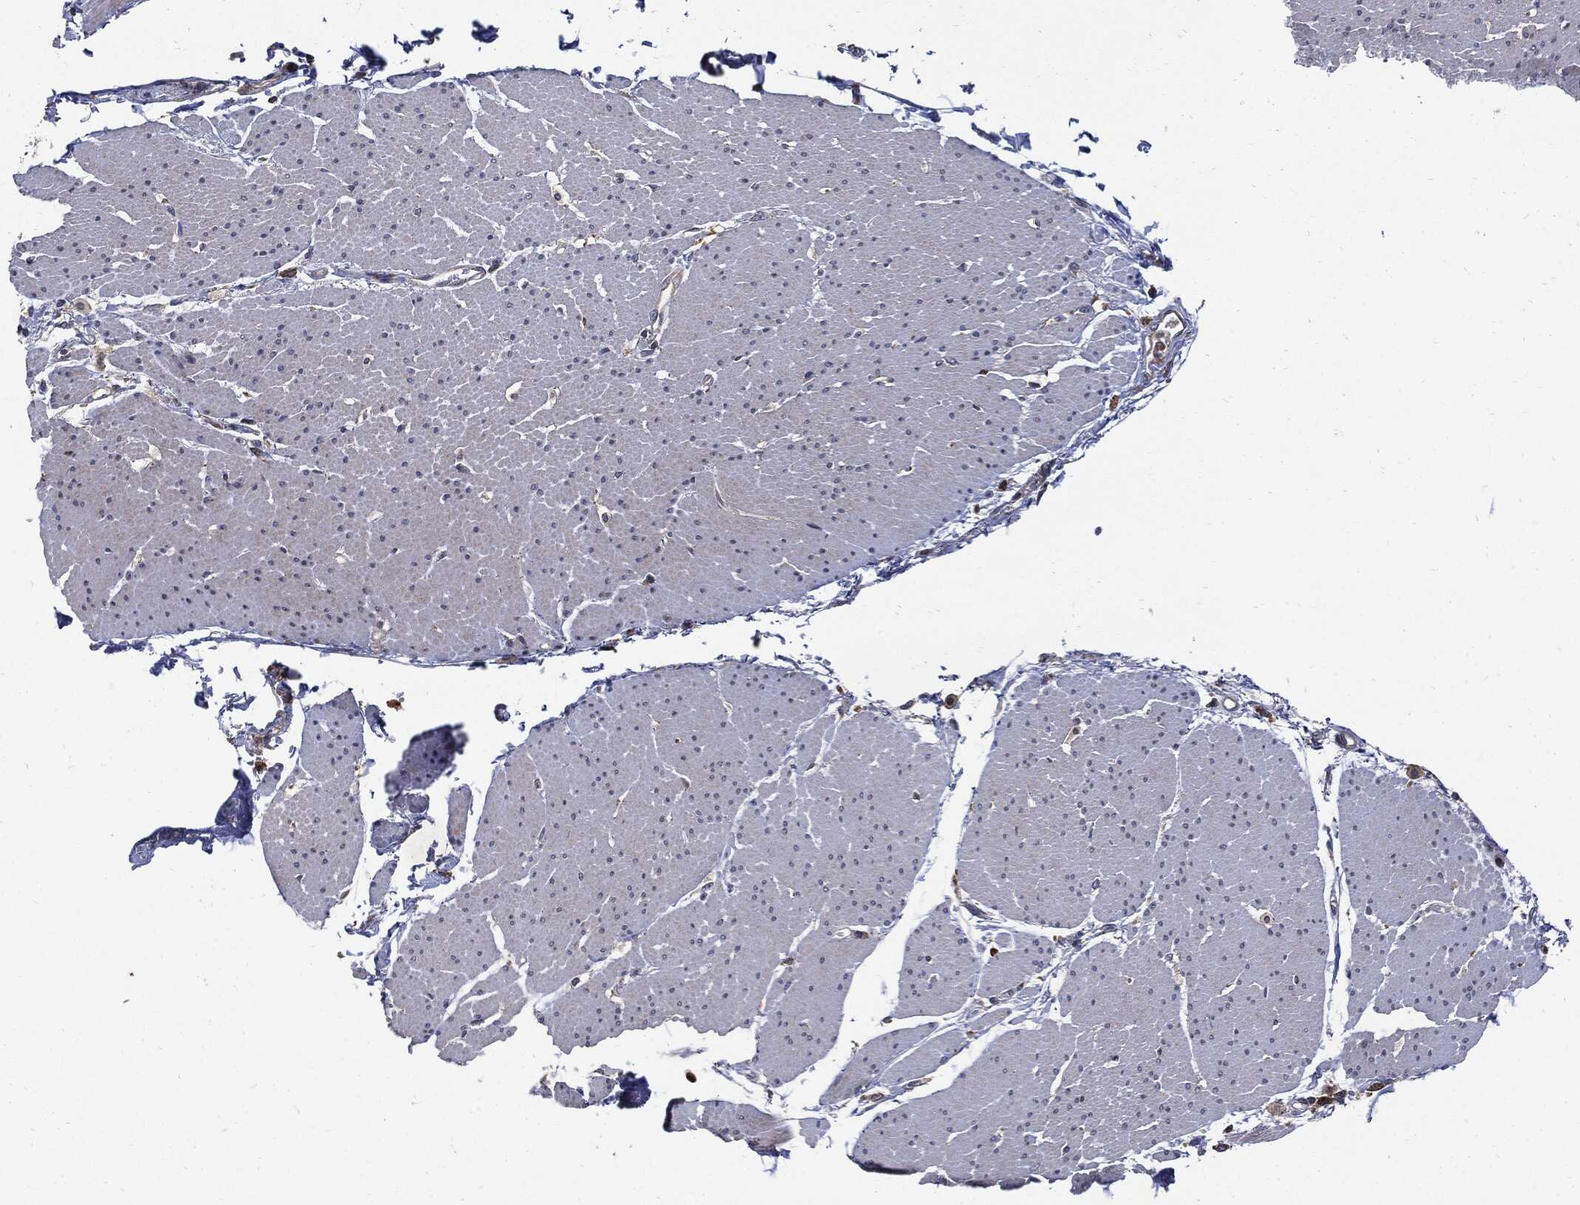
{"staining": {"intensity": "negative", "quantity": "none", "location": "none"}, "tissue": "smooth muscle", "cell_type": "Smooth muscle cells", "image_type": "normal", "snomed": [{"axis": "morphology", "description": "Normal tissue, NOS"}, {"axis": "topography", "description": "Smooth muscle"}, {"axis": "topography", "description": "Anal"}], "caption": "Normal smooth muscle was stained to show a protein in brown. There is no significant expression in smooth muscle cells. The staining is performed using DAB brown chromogen with nuclei counter-stained in using hematoxylin.", "gene": "SLC31A2", "patient": {"sex": "male", "age": 83}}